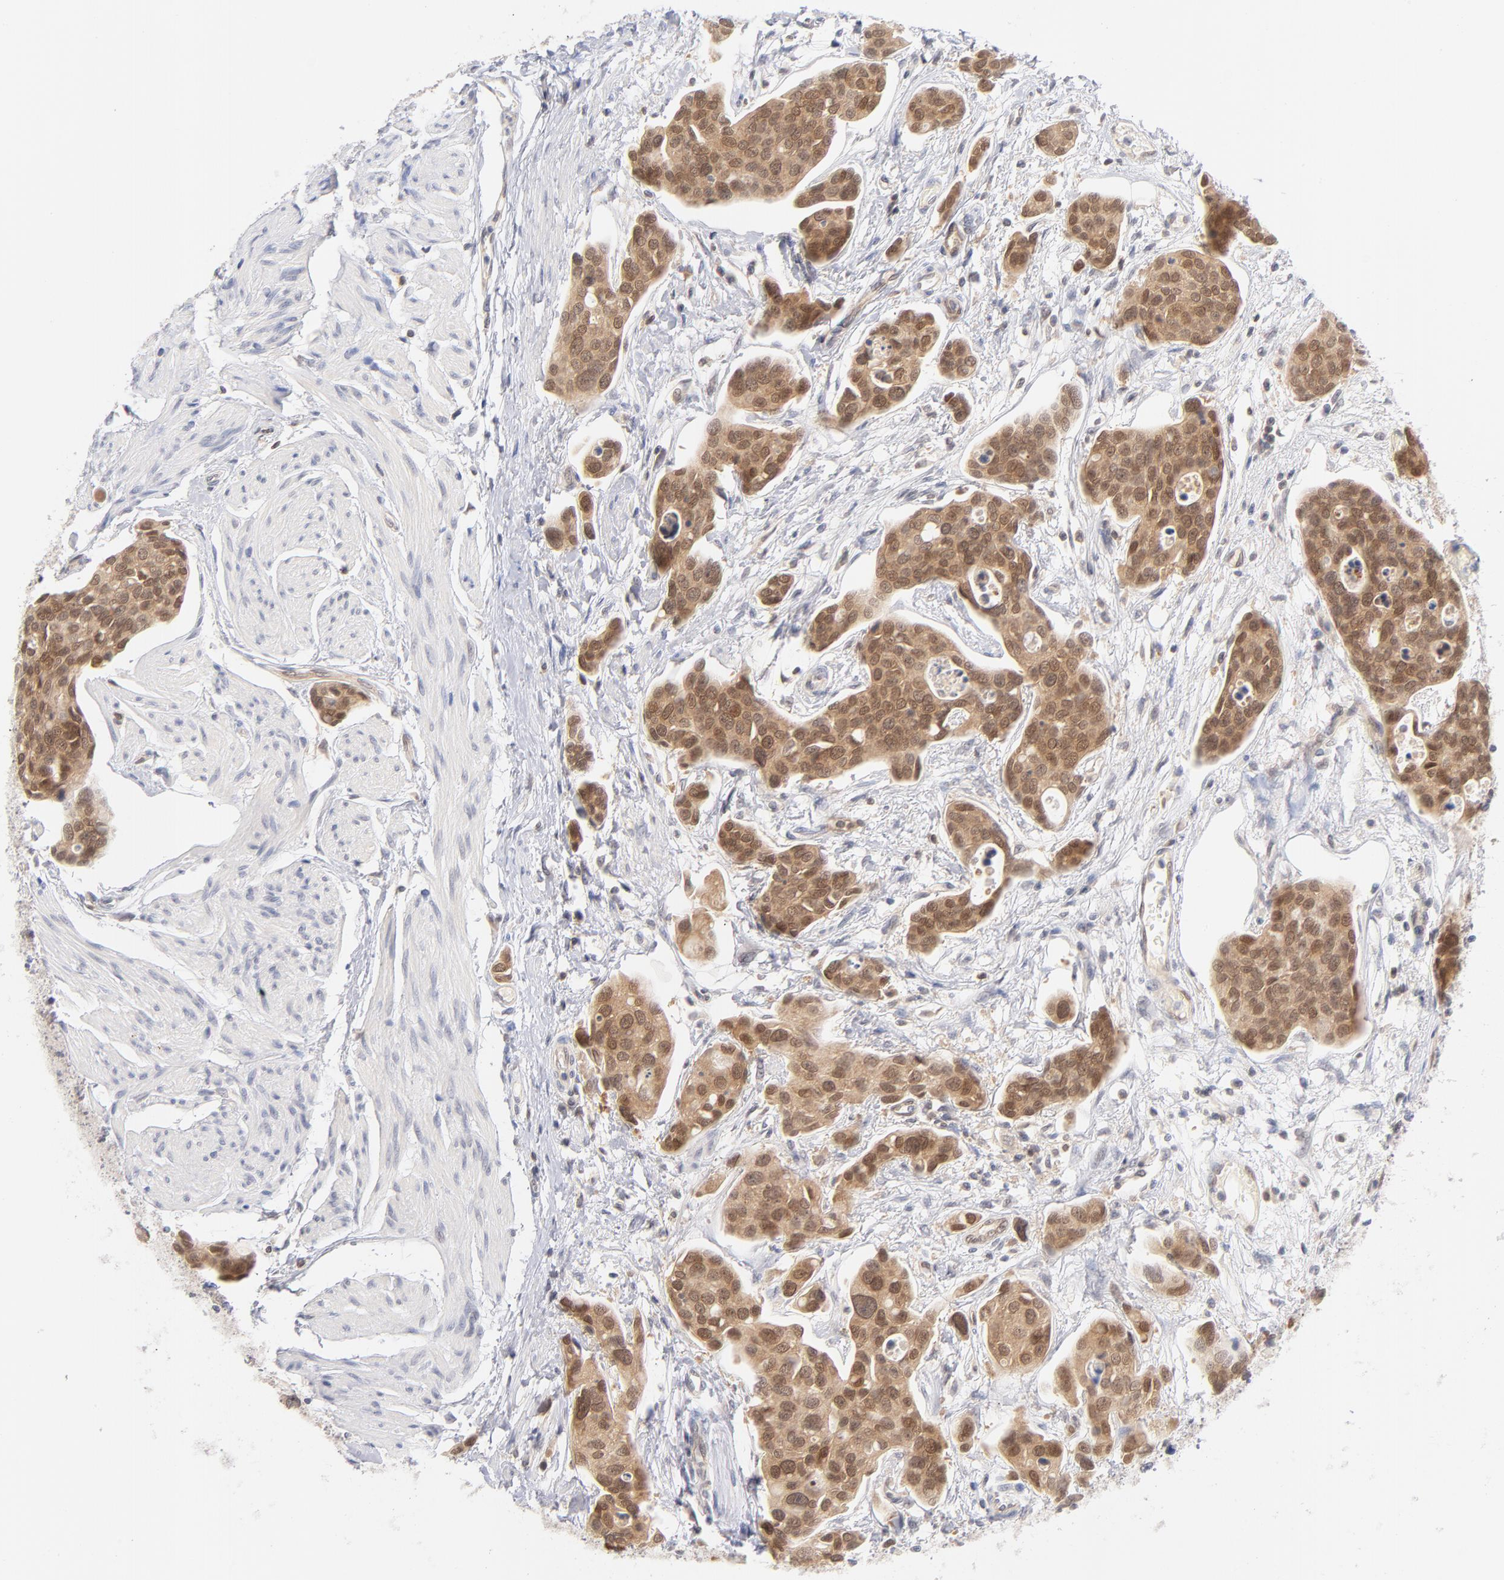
{"staining": {"intensity": "moderate", "quantity": ">75%", "location": "cytoplasmic/membranous,nuclear"}, "tissue": "urothelial cancer", "cell_type": "Tumor cells", "image_type": "cancer", "snomed": [{"axis": "morphology", "description": "Urothelial carcinoma, High grade"}, {"axis": "topography", "description": "Urinary bladder"}], "caption": "Protein expression analysis of human urothelial cancer reveals moderate cytoplasmic/membranous and nuclear positivity in about >75% of tumor cells.", "gene": "CASP6", "patient": {"sex": "male", "age": 78}}